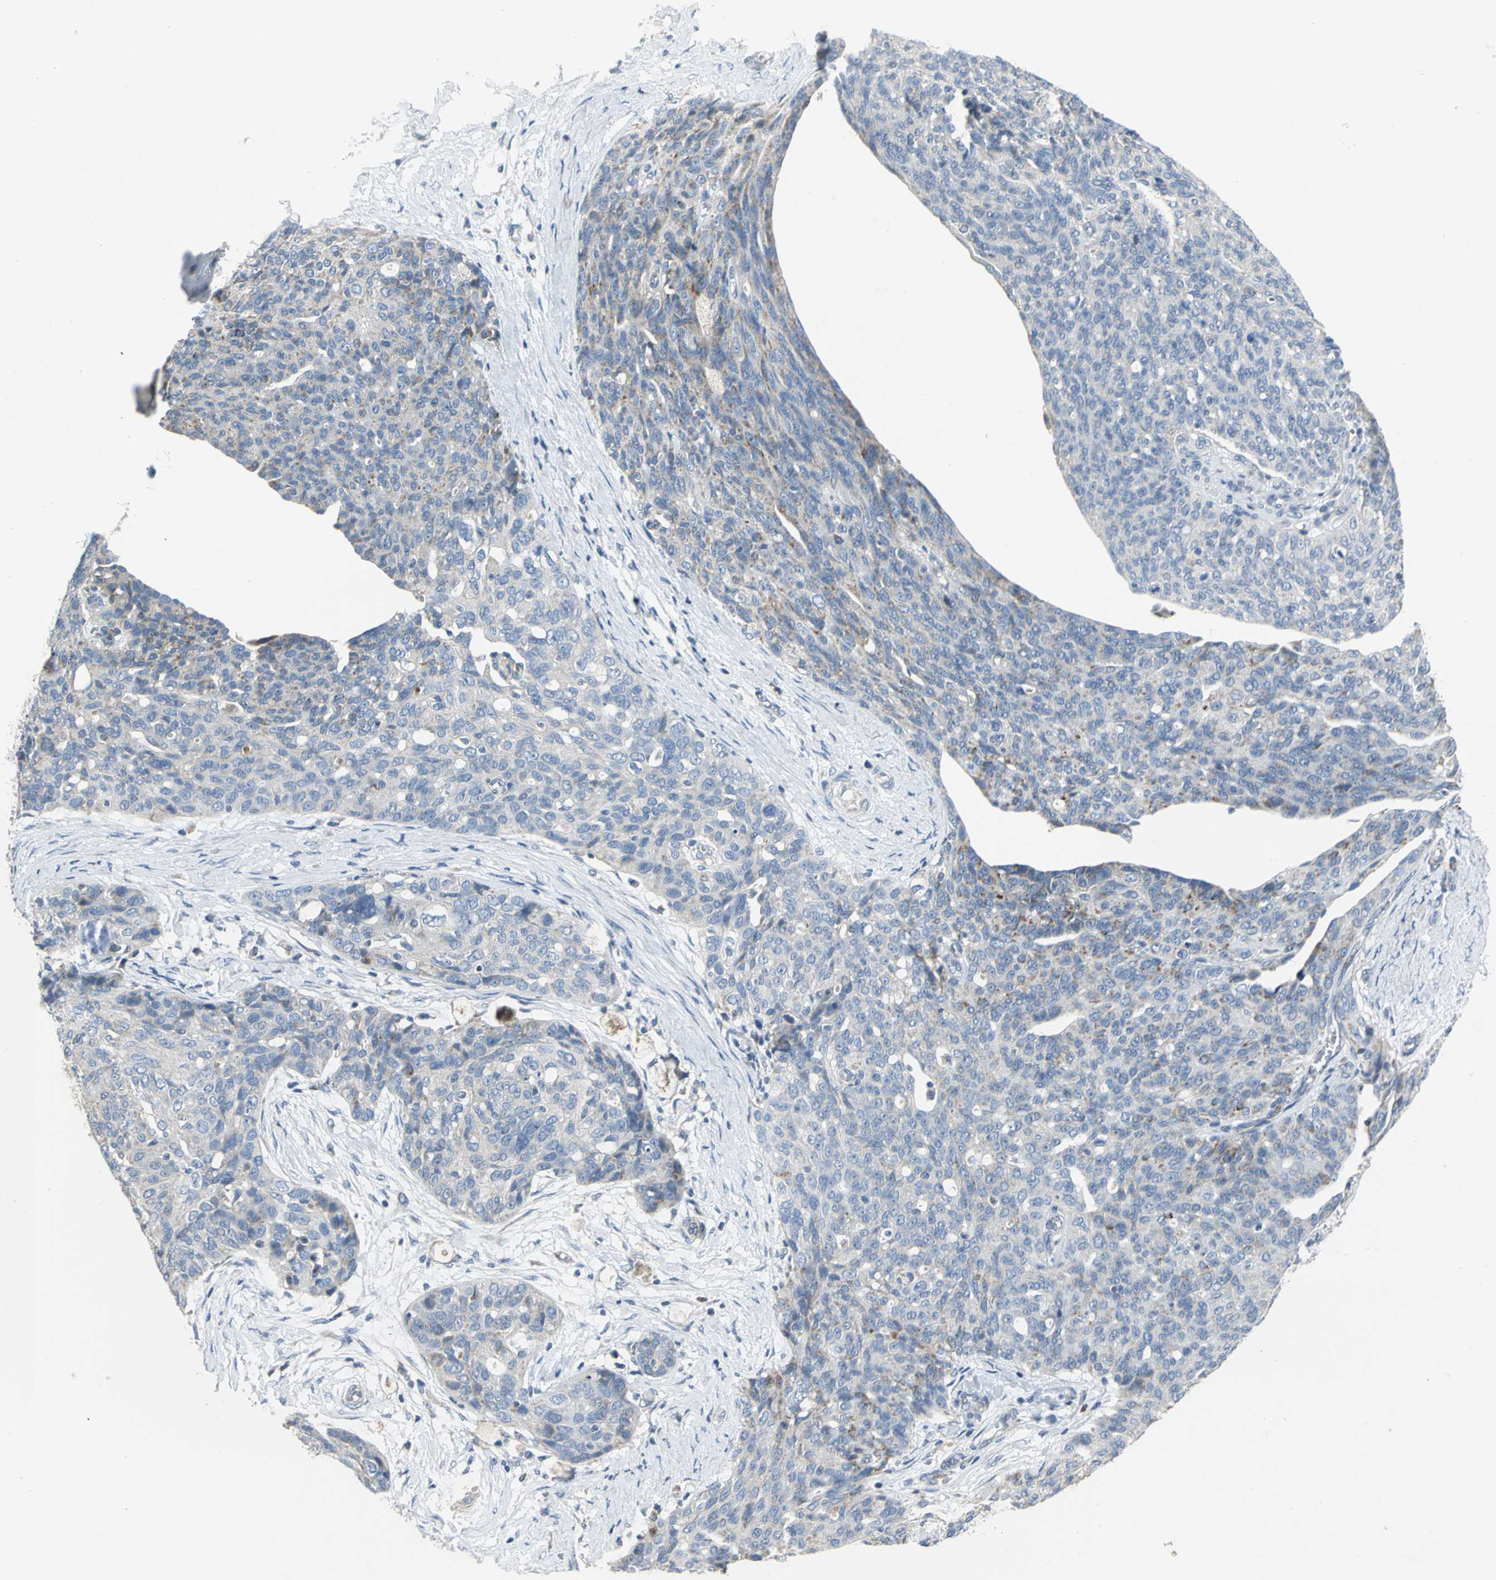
{"staining": {"intensity": "moderate", "quantity": "25%-75%", "location": "cytoplasmic/membranous"}, "tissue": "ovarian cancer", "cell_type": "Tumor cells", "image_type": "cancer", "snomed": [{"axis": "morphology", "description": "Carcinoma, endometroid"}, {"axis": "topography", "description": "Ovary"}], "caption": "Protein expression analysis of human ovarian cancer (endometroid carcinoma) reveals moderate cytoplasmic/membranous expression in about 25%-75% of tumor cells. The protein of interest is stained brown, and the nuclei are stained in blue (DAB IHC with brightfield microscopy, high magnification).", "gene": "SPPL2B", "patient": {"sex": "female", "age": 60}}